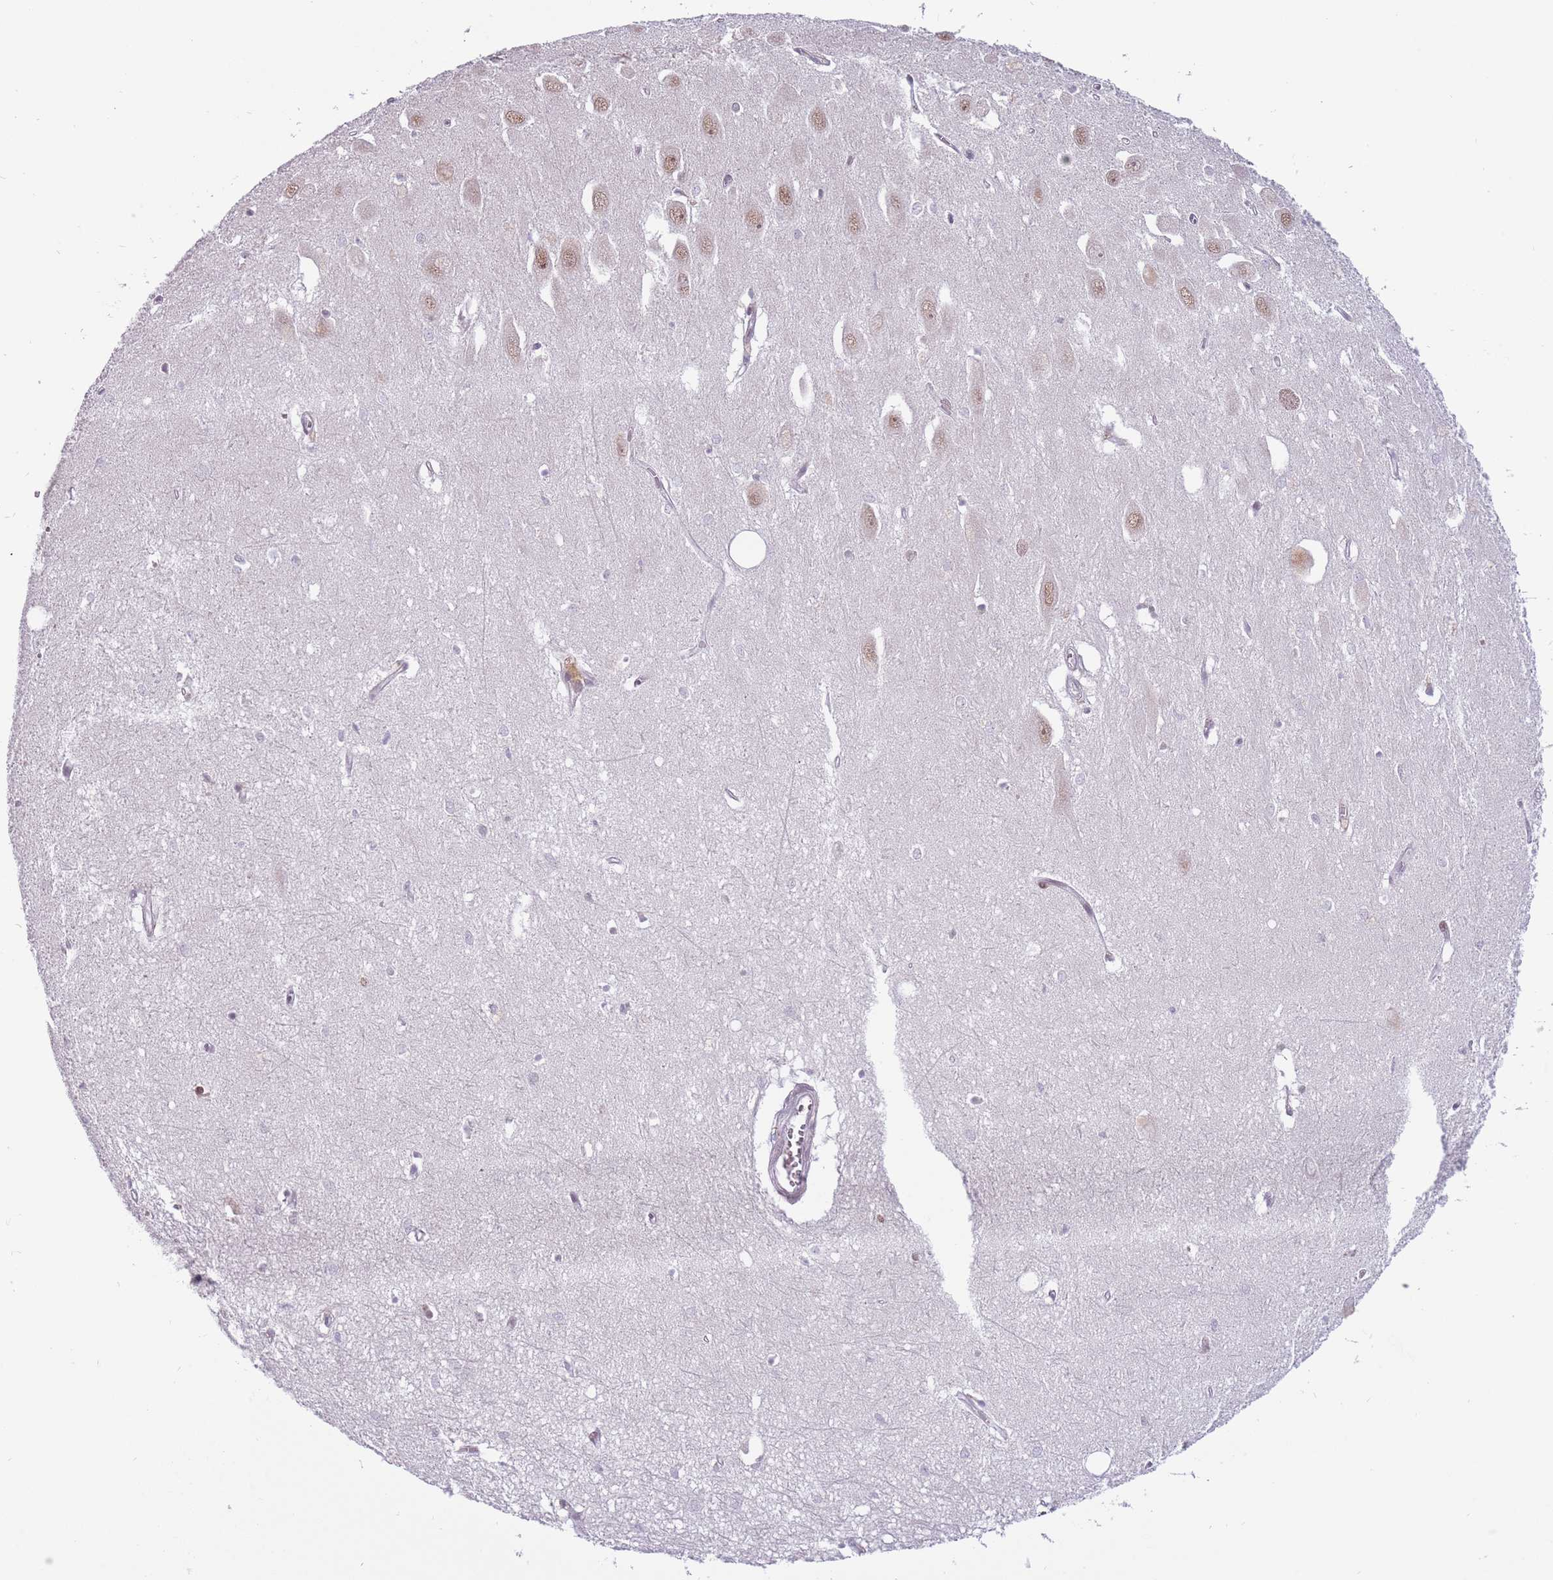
{"staining": {"intensity": "negative", "quantity": "none", "location": "none"}, "tissue": "hippocampus", "cell_type": "Glial cells", "image_type": "normal", "snomed": [{"axis": "morphology", "description": "Normal tissue, NOS"}, {"axis": "topography", "description": "Hippocampus"}], "caption": "This is an immunohistochemistry photomicrograph of unremarkable hippocampus. There is no expression in glial cells.", "gene": "BARD1", "patient": {"sex": "female", "age": 64}}